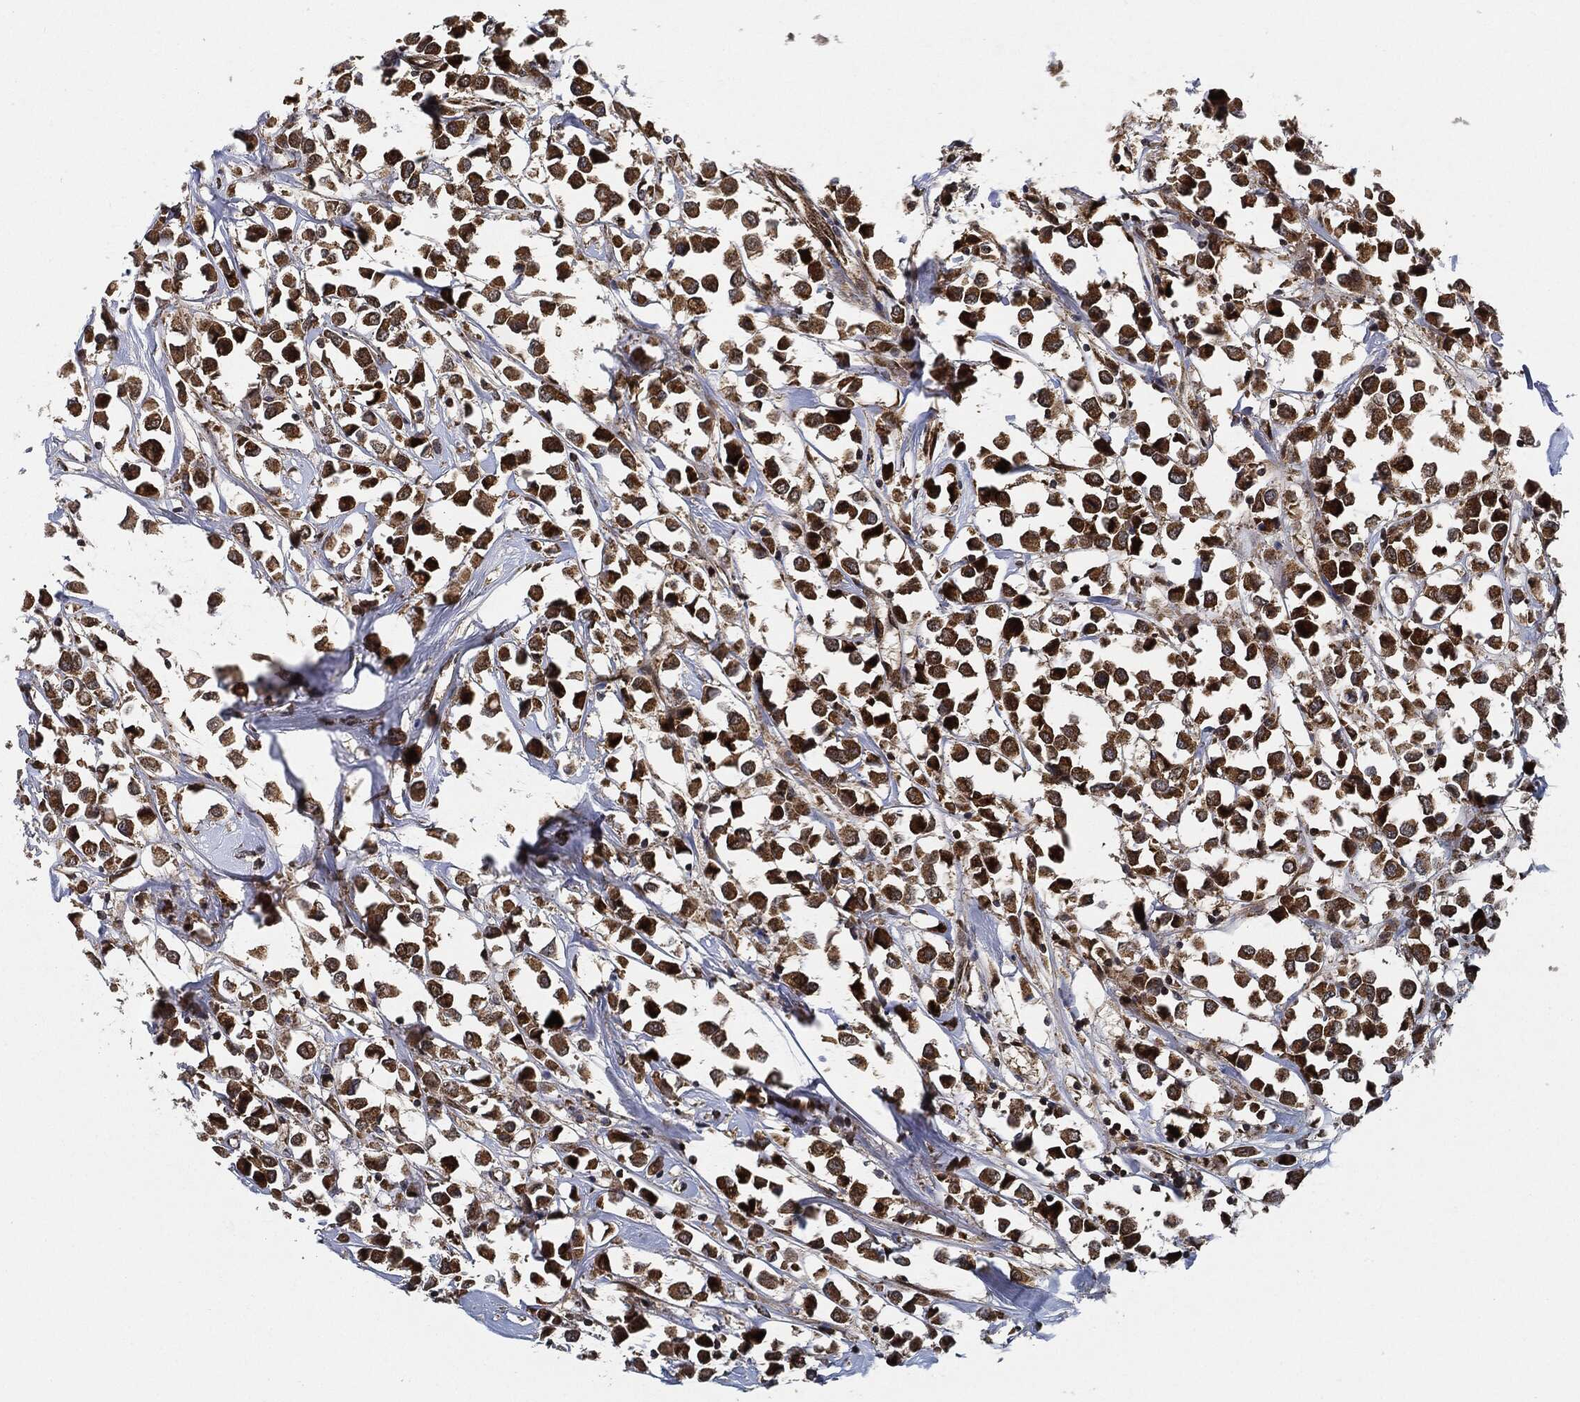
{"staining": {"intensity": "strong", "quantity": ">75%", "location": "cytoplasmic/membranous"}, "tissue": "breast cancer", "cell_type": "Tumor cells", "image_type": "cancer", "snomed": [{"axis": "morphology", "description": "Duct carcinoma"}, {"axis": "topography", "description": "Breast"}], "caption": "The micrograph demonstrates a brown stain indicating the presence of a protein in the cytoplasmic/membranous of tumor cells in breast cancer.", "gene": "RNASEL", "patient": {"sex": "female", "age": 61}}